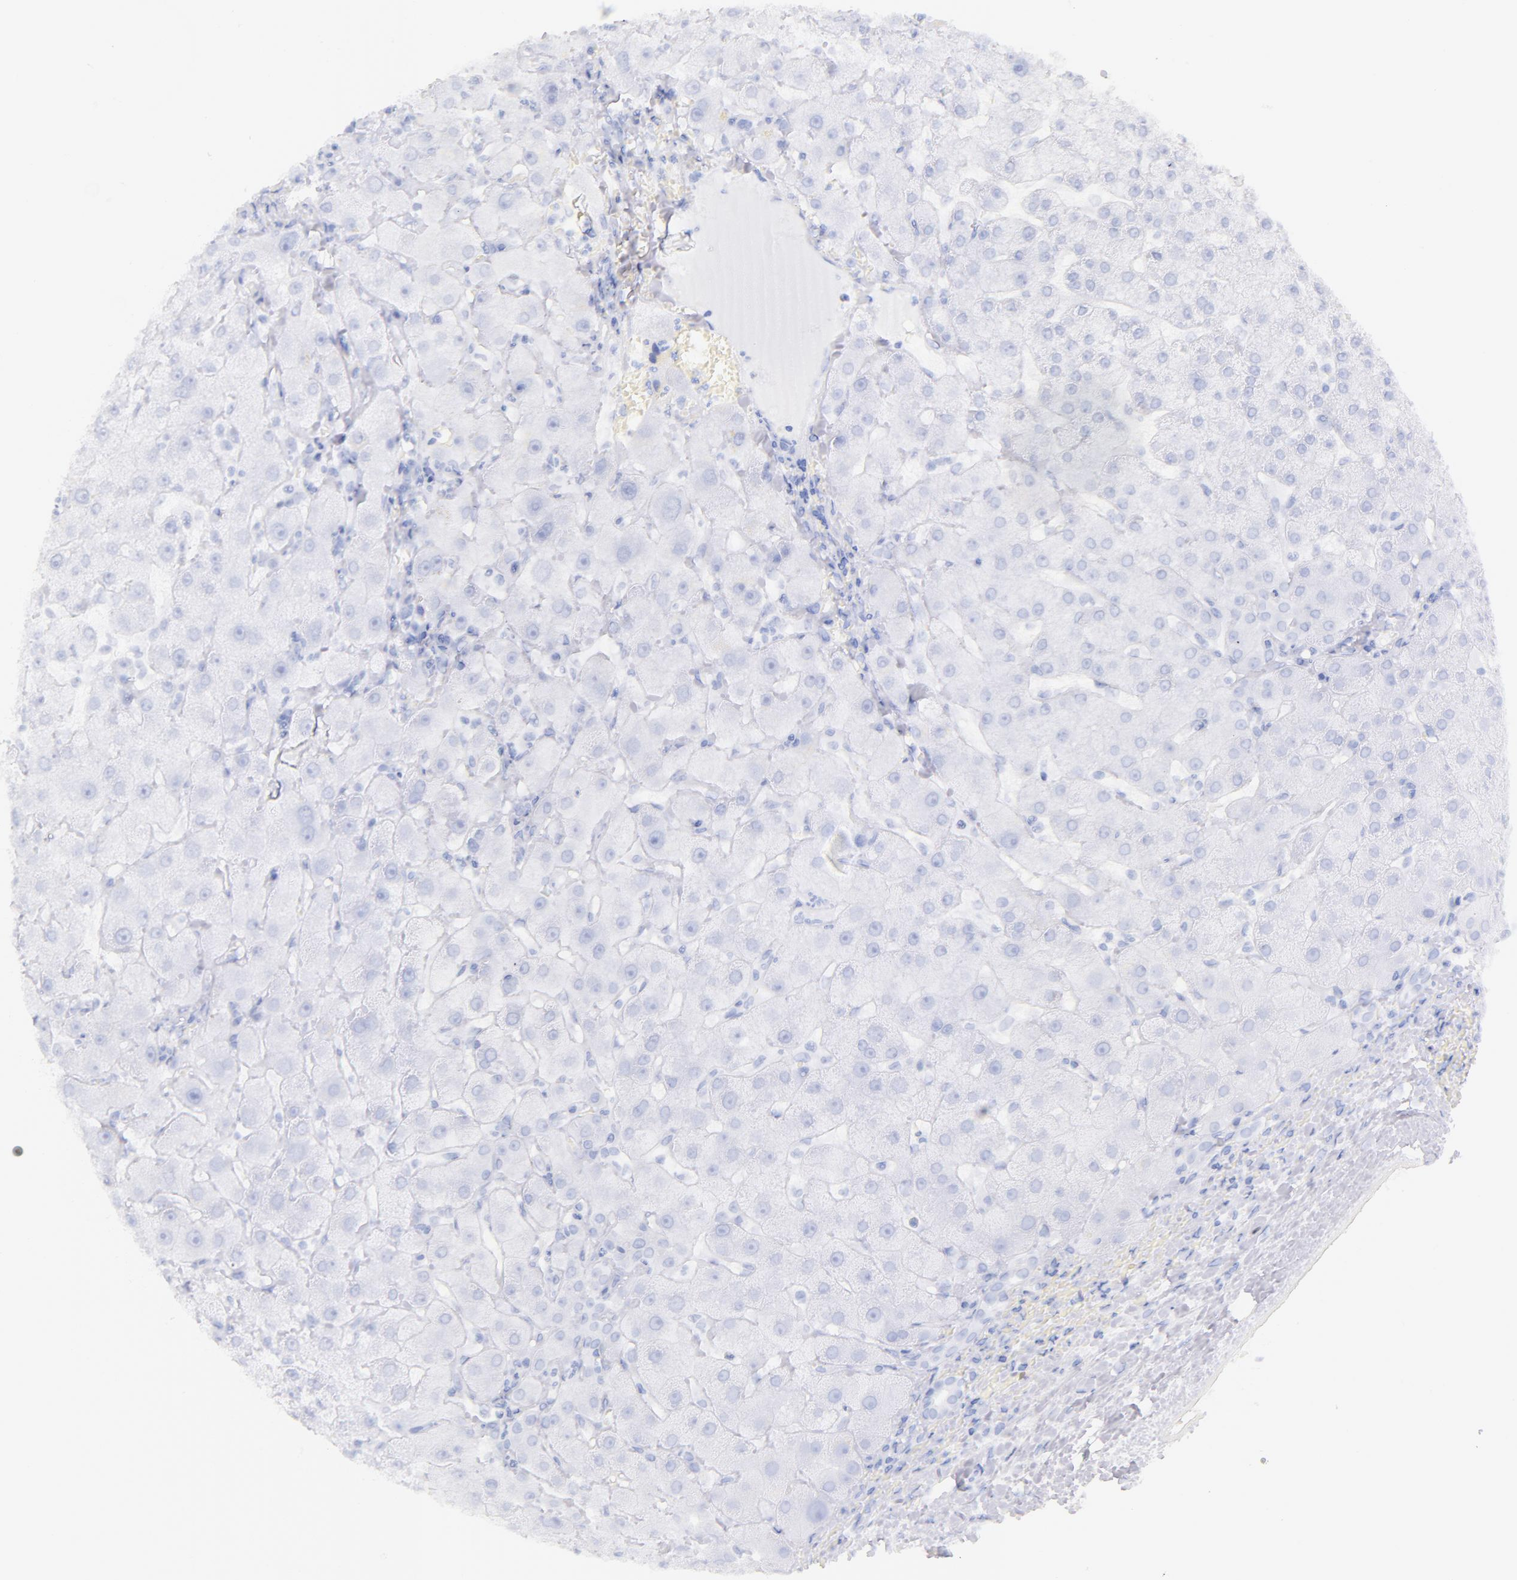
{"staining": {"intensity": "negative", "quantity": "none", "location": "none"}, "tissue": "liver", "cell_type": "Cholangiocytes", "image_type": "normal", "snomed": [{"axis": "morphology", "description": "Normal tissue, NOS"}, {"axis": "topography", "description": "Liver"}], "caption": "An immunohistochemistry histopathology image of unremarkable liver is shown. There is no staining in cholangiocytes of liver. (DAB immunohistochemistry, high magnification).", "gene": "CD44", "patient": {"sex": "female", "age": 79}}